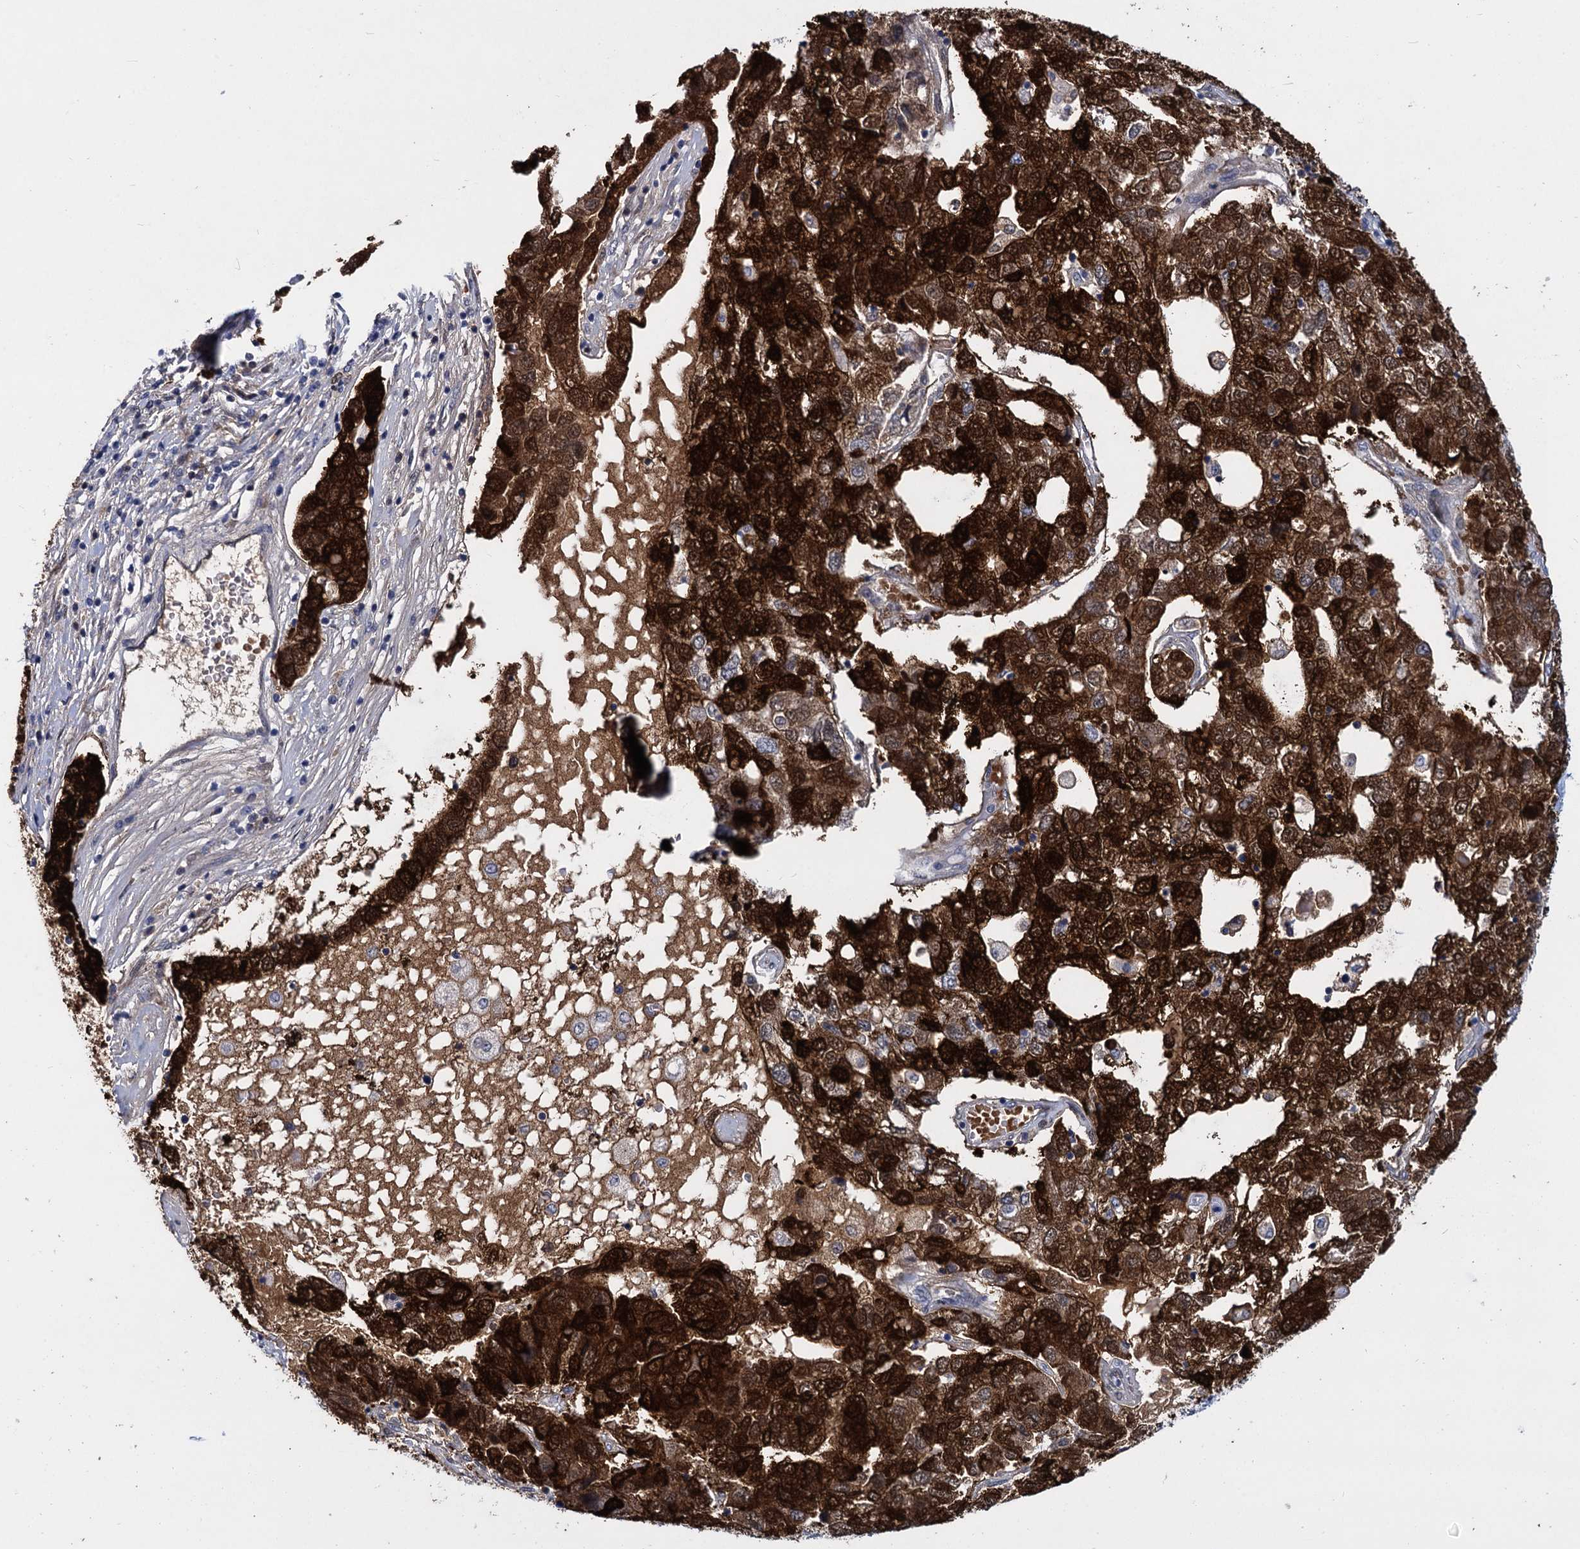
{"staining": {"intensity": "strong", "quantity": ">75%", "location": "cytoplasmic/membranous,nuclear"}, "tissue": "pancreatic cancer", "cell_type": "Tumor cells", "image_type": "cancer", "snomed": [{"axis": "morphology", "description": "Adenocarcinoma, NOS"}, {"axis": "topography", "description": "Pancreas"}], "caption": "Protein staining reveals strong cytoplasmic/membranous and nuclear positivity in about >75% of tumor cells in pancreatic cancer. (Brightfield microscopy of DAB IHC at high magnification).", "gene": "MAGEA4", "patient": {"sex": "female", "age": 61}}